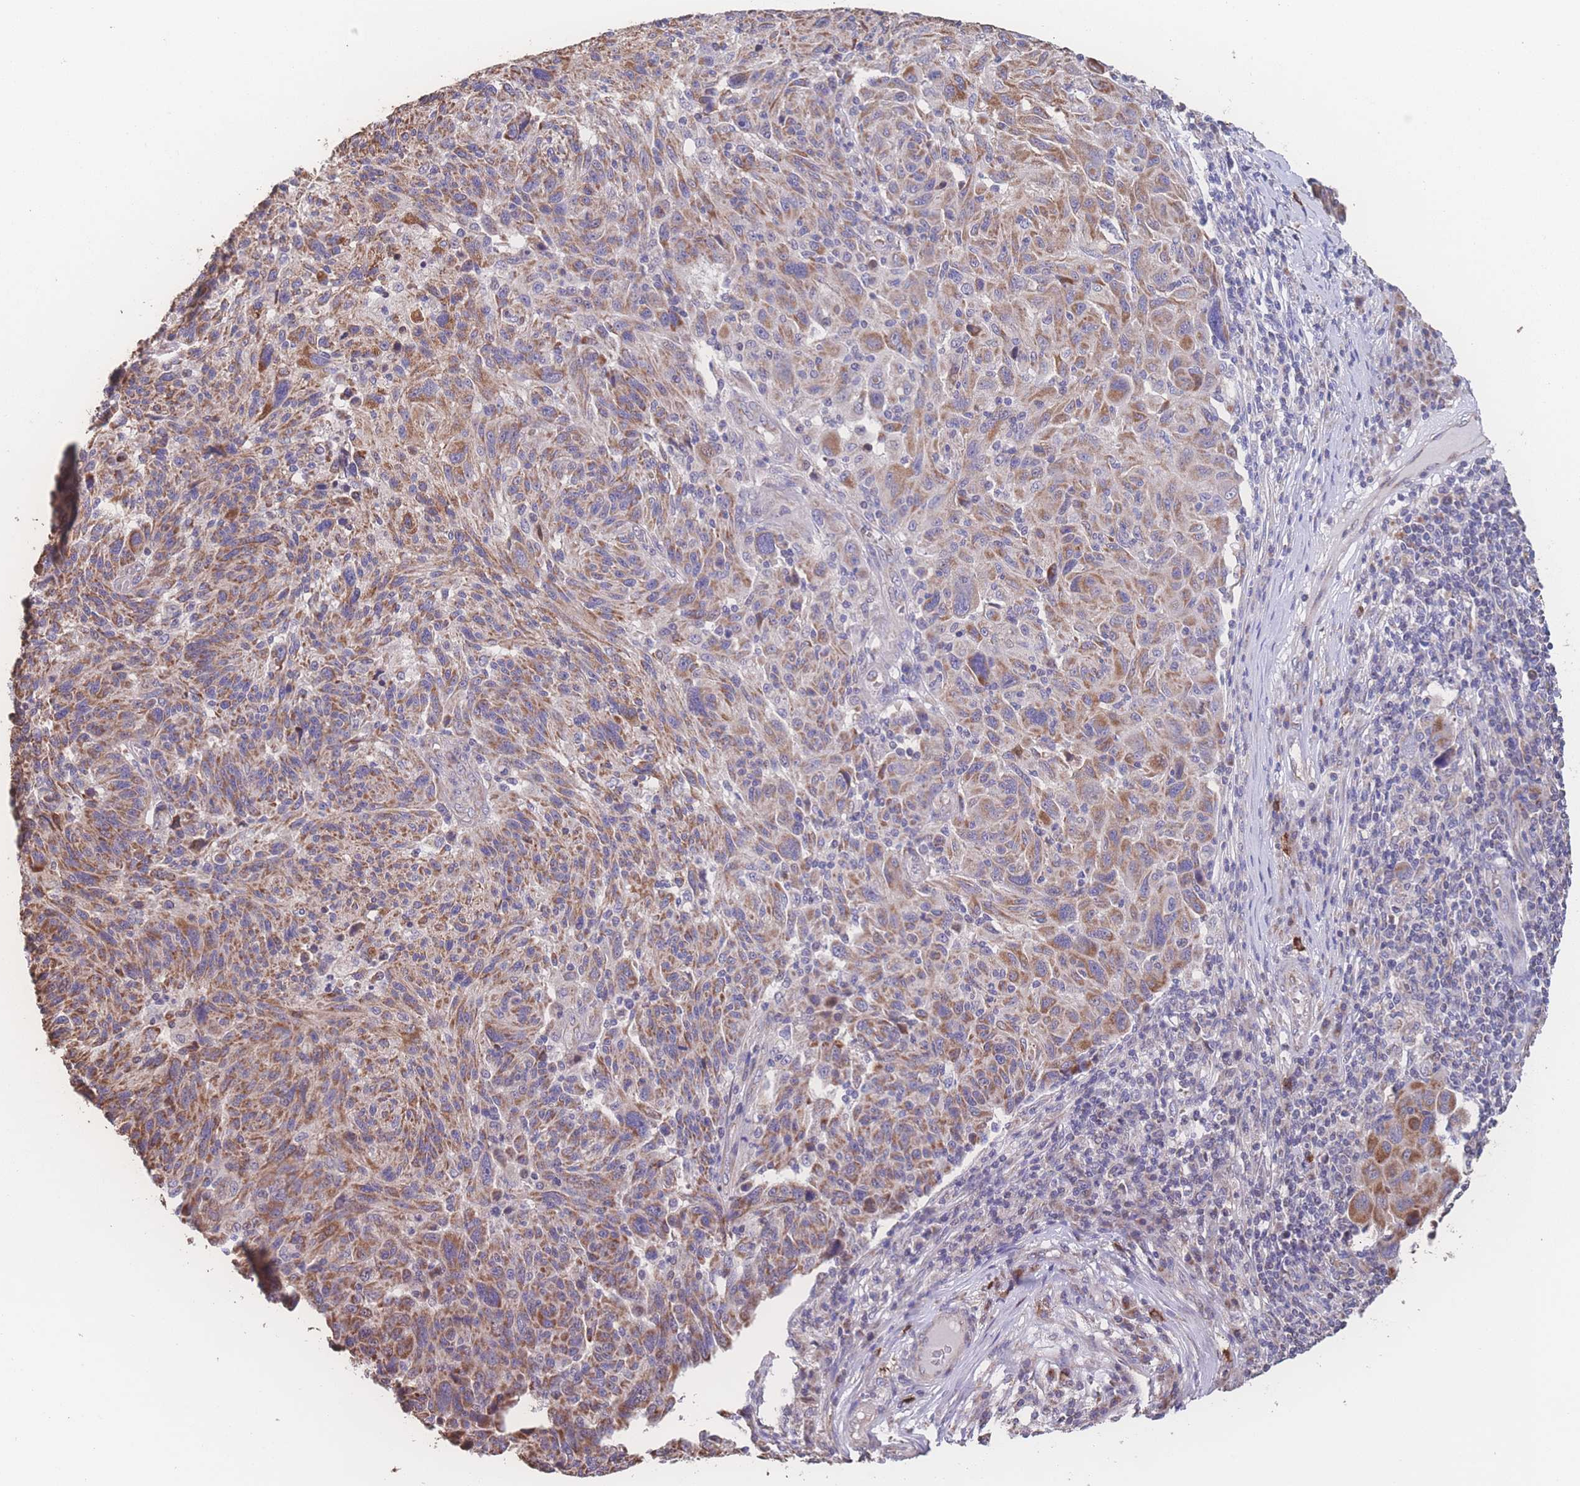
{"staining": {"intensity": "moderate", "quantity": ">75%", "location": "cytoplasmic/membranous"}, "tissue": "melanoma", "cell_type": "Tumor cells", "image_type": "cancer", "snomed": [{"axis": "morphology", "description": "Malignant melanoma, NOS"}, {"axis": "topography", "description": "Skin"}], "caption": "Moderate cytoplasmic/membranous staining for a protein is seen in about >75% of tumor cells of melanoma using immunohistochemistry.", "gene": "SGSM3", "patient": {"sex": "male", "age": 53}}